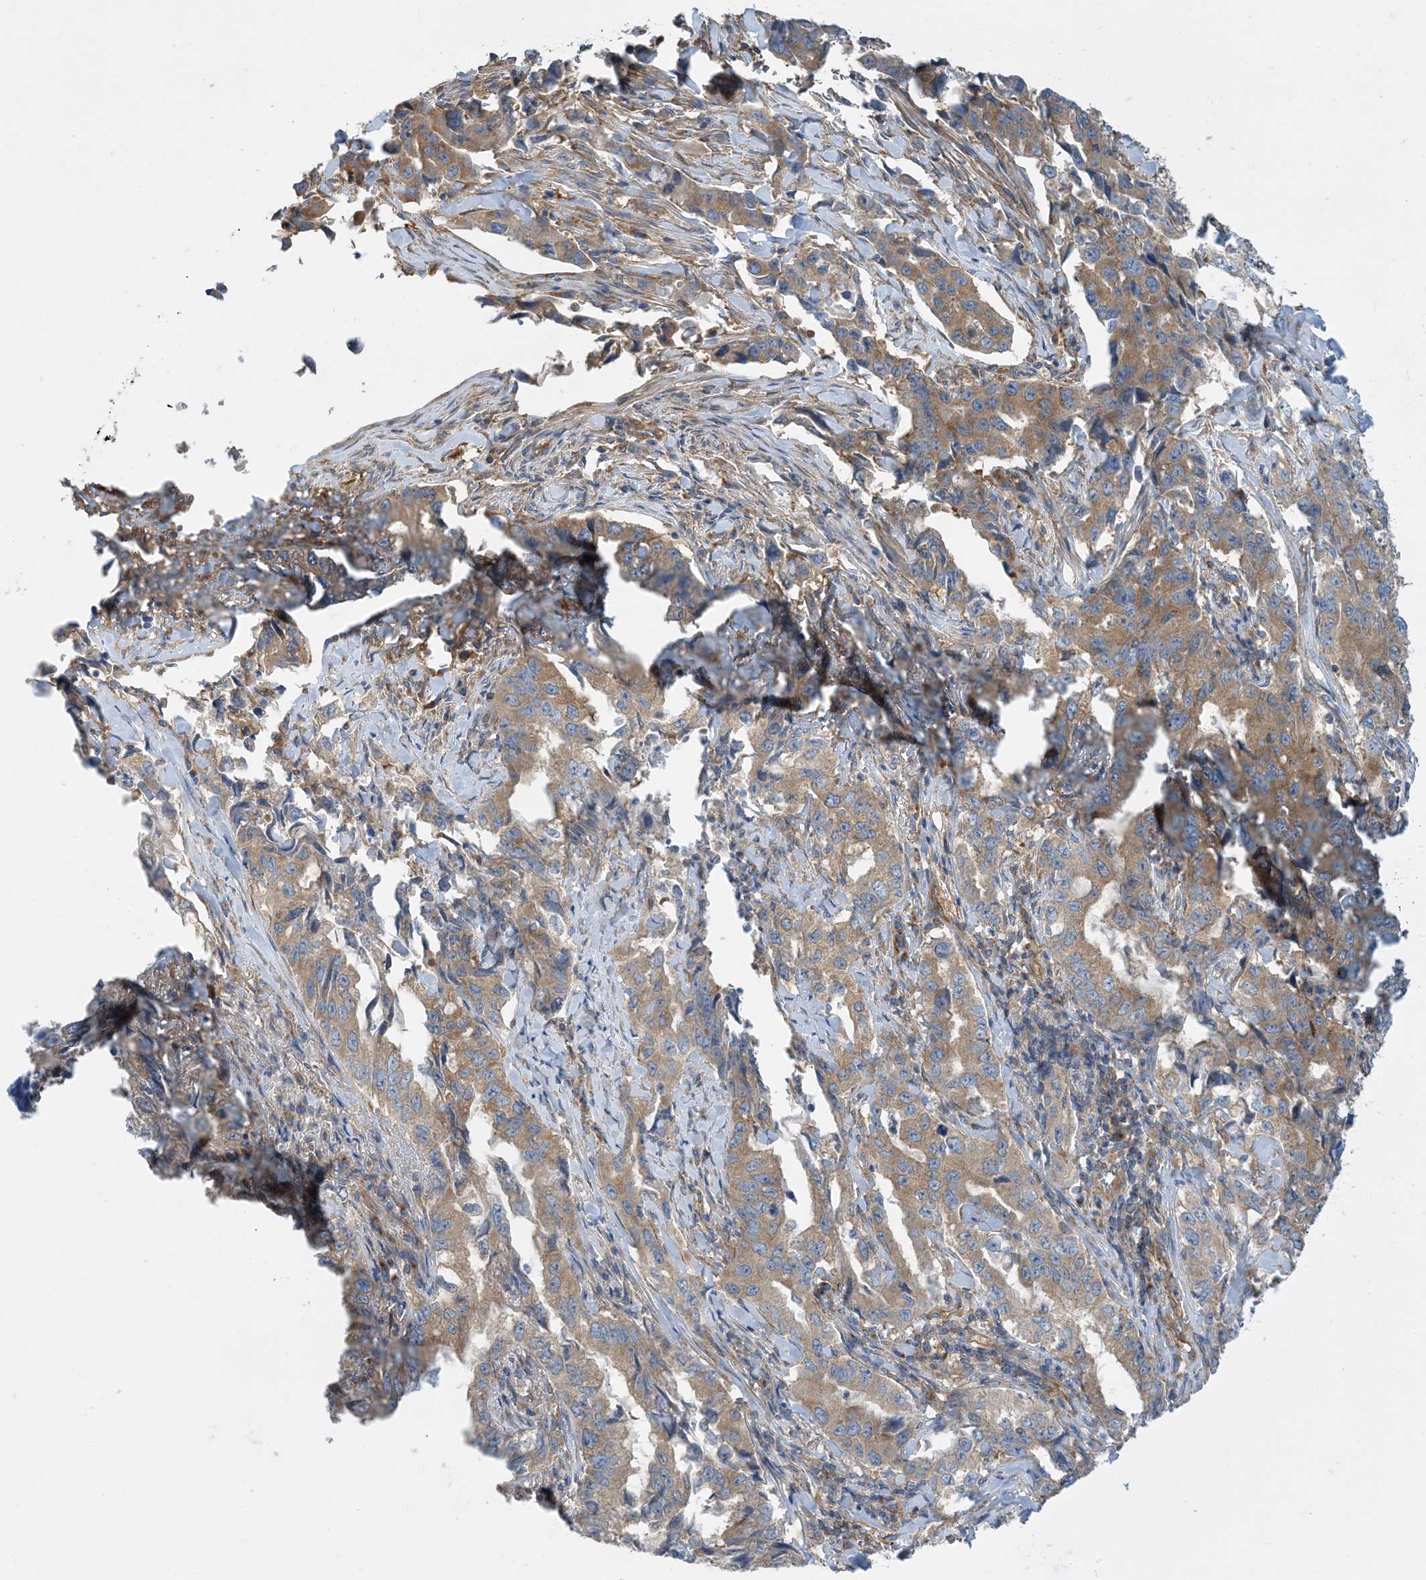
{"staining": {"intensity": "moderate", "quantity": ">75%", "location": "cytoplasmic/membranous"}, "tissue": "lung cancer", "cell_type": "Tumor cells", "image_type": "cancer", "snomed": [{"axis": "morphology", "description": "Adenocarcinoma, NOS"}, {"axis": "topography", "description": "Lung"}], "caption": "Immunohistochemistry (IHC) (DAB) staining of human adenocarcinoma (lung) displays moderate cytoplasmic/membranous protein positivity in approximately >75% of tumor cells.", "gene": "SIDT1", "patient": {"sex": "female", "age": 51}}